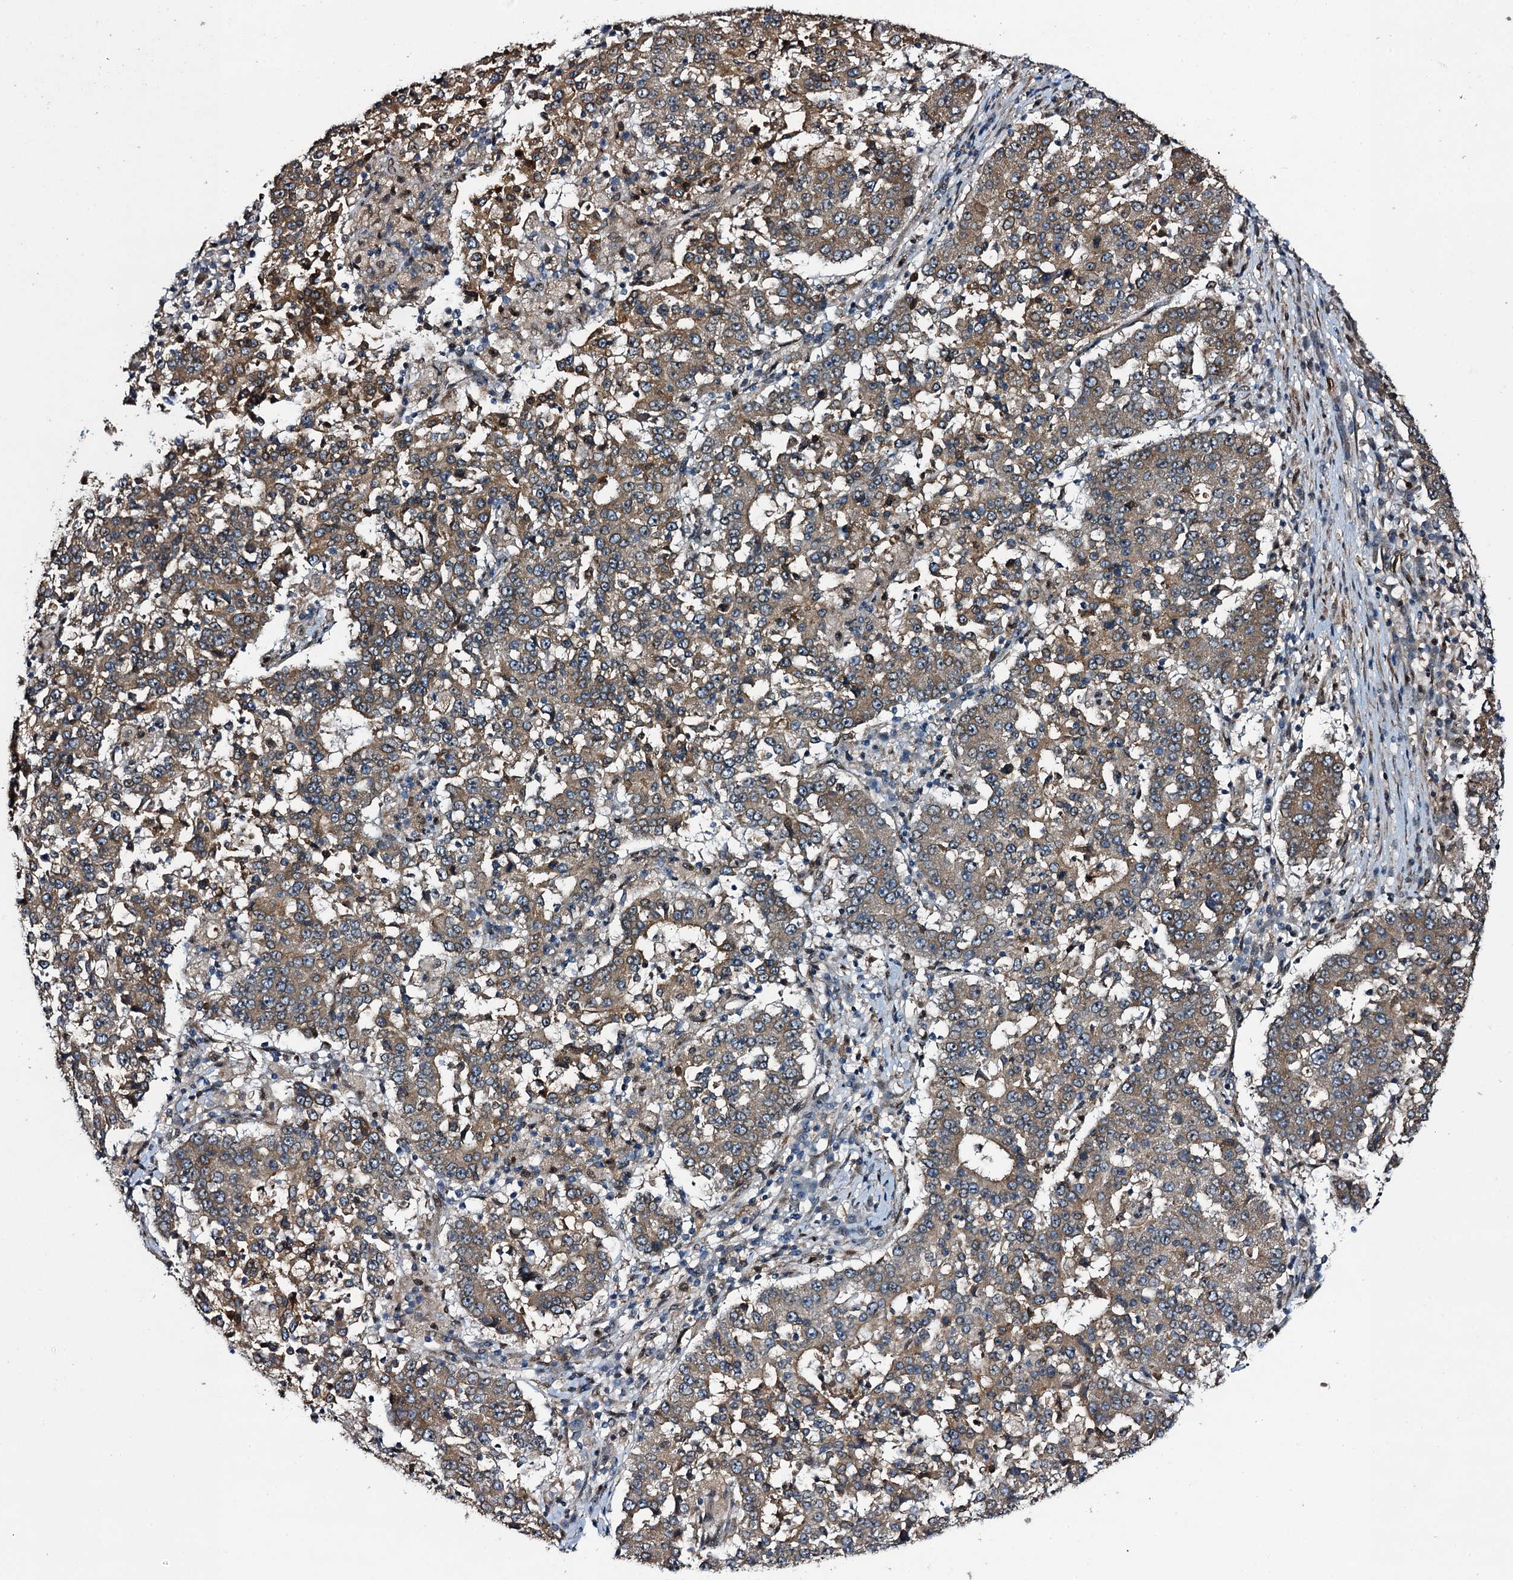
{"staining": {"intensity": "moderate", "quantity": ">75%", "location": "cytoplasmic/membranous"}, "tissue": "stomach cancer", "cell_type": "Tumor cells", "image_type": "cancer", "snomed": [{"axis": "morphology", "description": "Adenocarcinoma, NOS"}, {"axis": "topography", "description": "Stomach"}], "caption": "Human stomach cancer (adenocarcinoma) stained with a protein marker displays moderate staining in tumor cells.", "gene": "EVX2", "patient": {"sex": "male", "age": 59}}